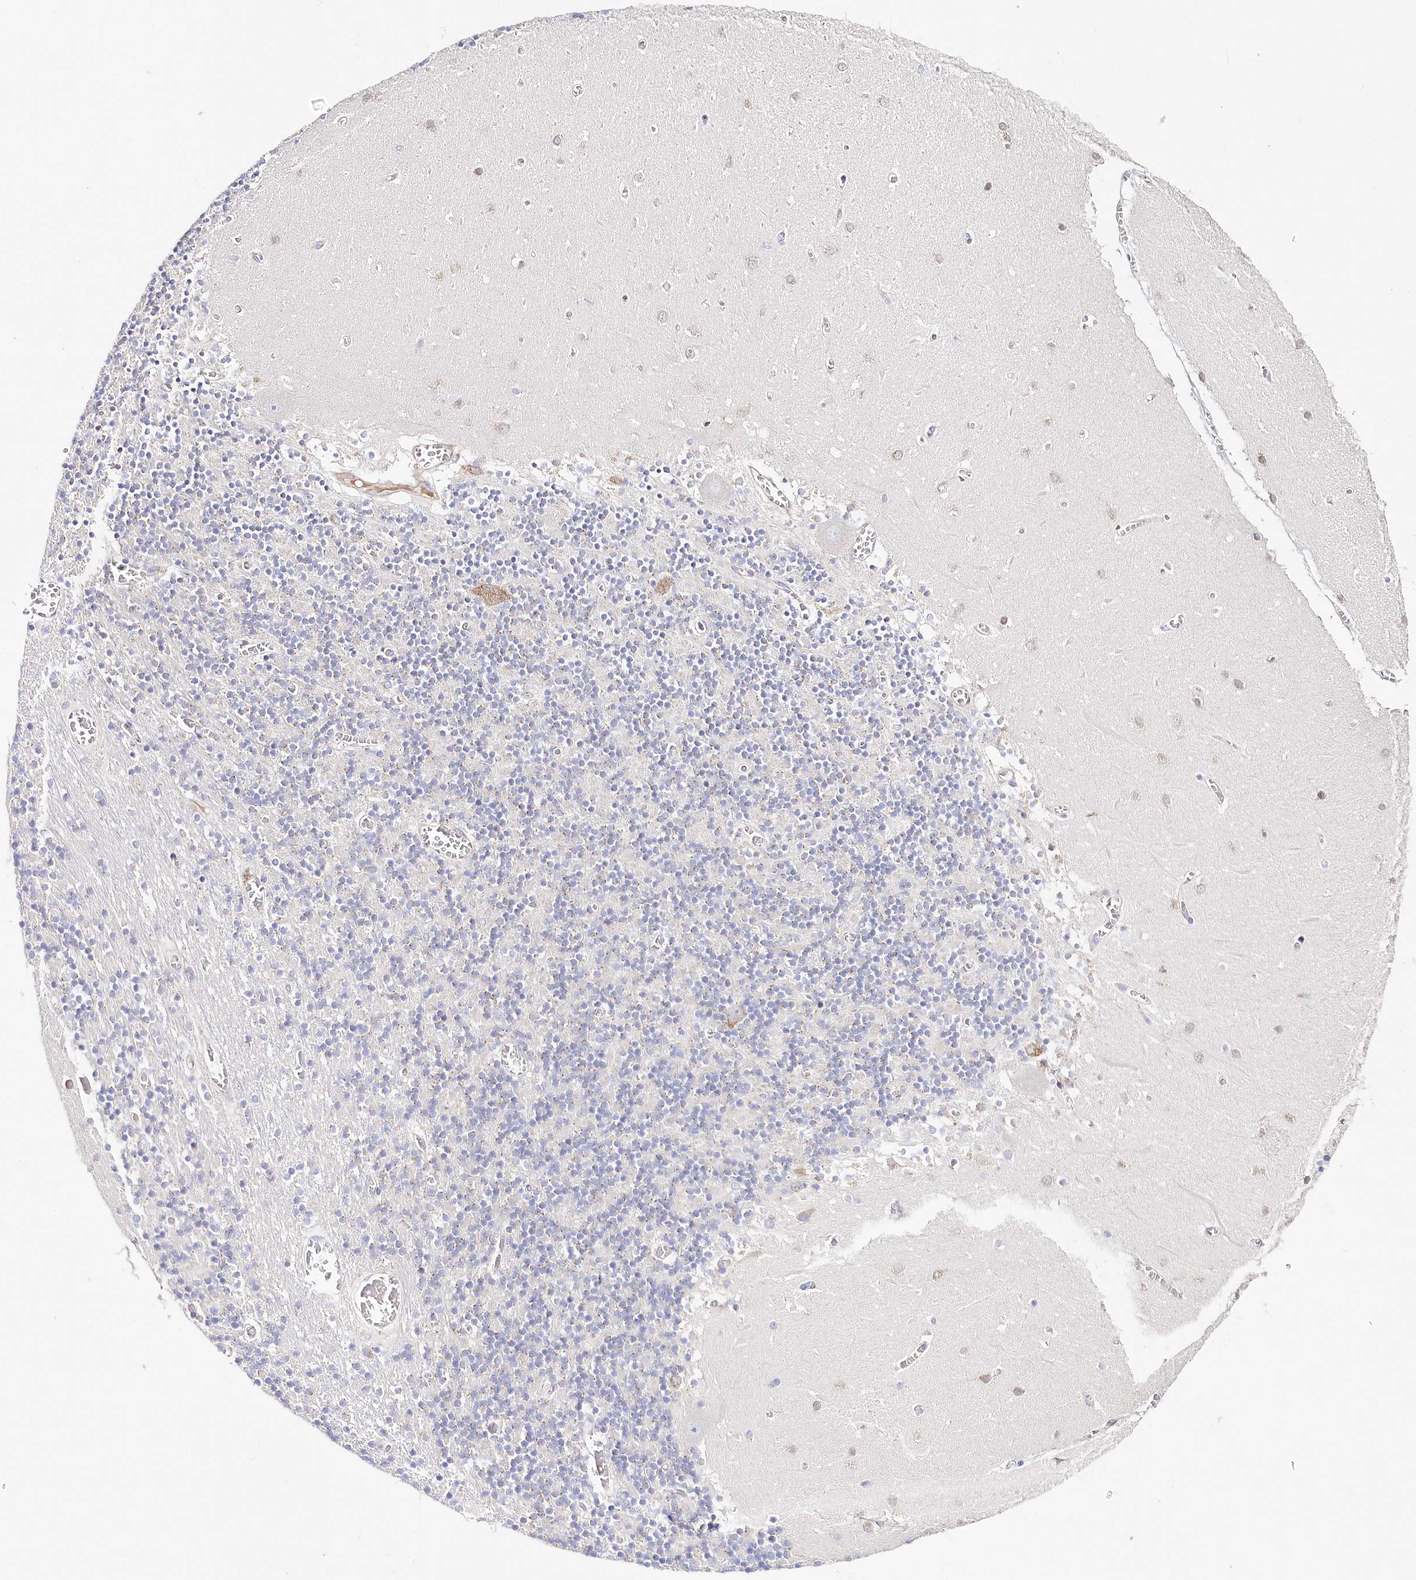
{"staining": {"intensity": "weak", "quantity": "25%-75%", "location": "cytoplasmic/membranous"}, "tissue": "cerebellum", "cell_type": "Cells in granular layer", "image_type": "normal", "snomed": [{"axis": "morphology", "description": "Normal tissue, NOS"}, {"axis": "topography", "description": "Cerebellum"}], "caption": "Weak cytoplasmic/membranous expression for a protein is identified in about 25%-75% of cells in granular layer of normal cerebellum using immunohistochemistry.", "gene": "ABRAXAS2", "patient": {"sex": "female", "age": 28}}